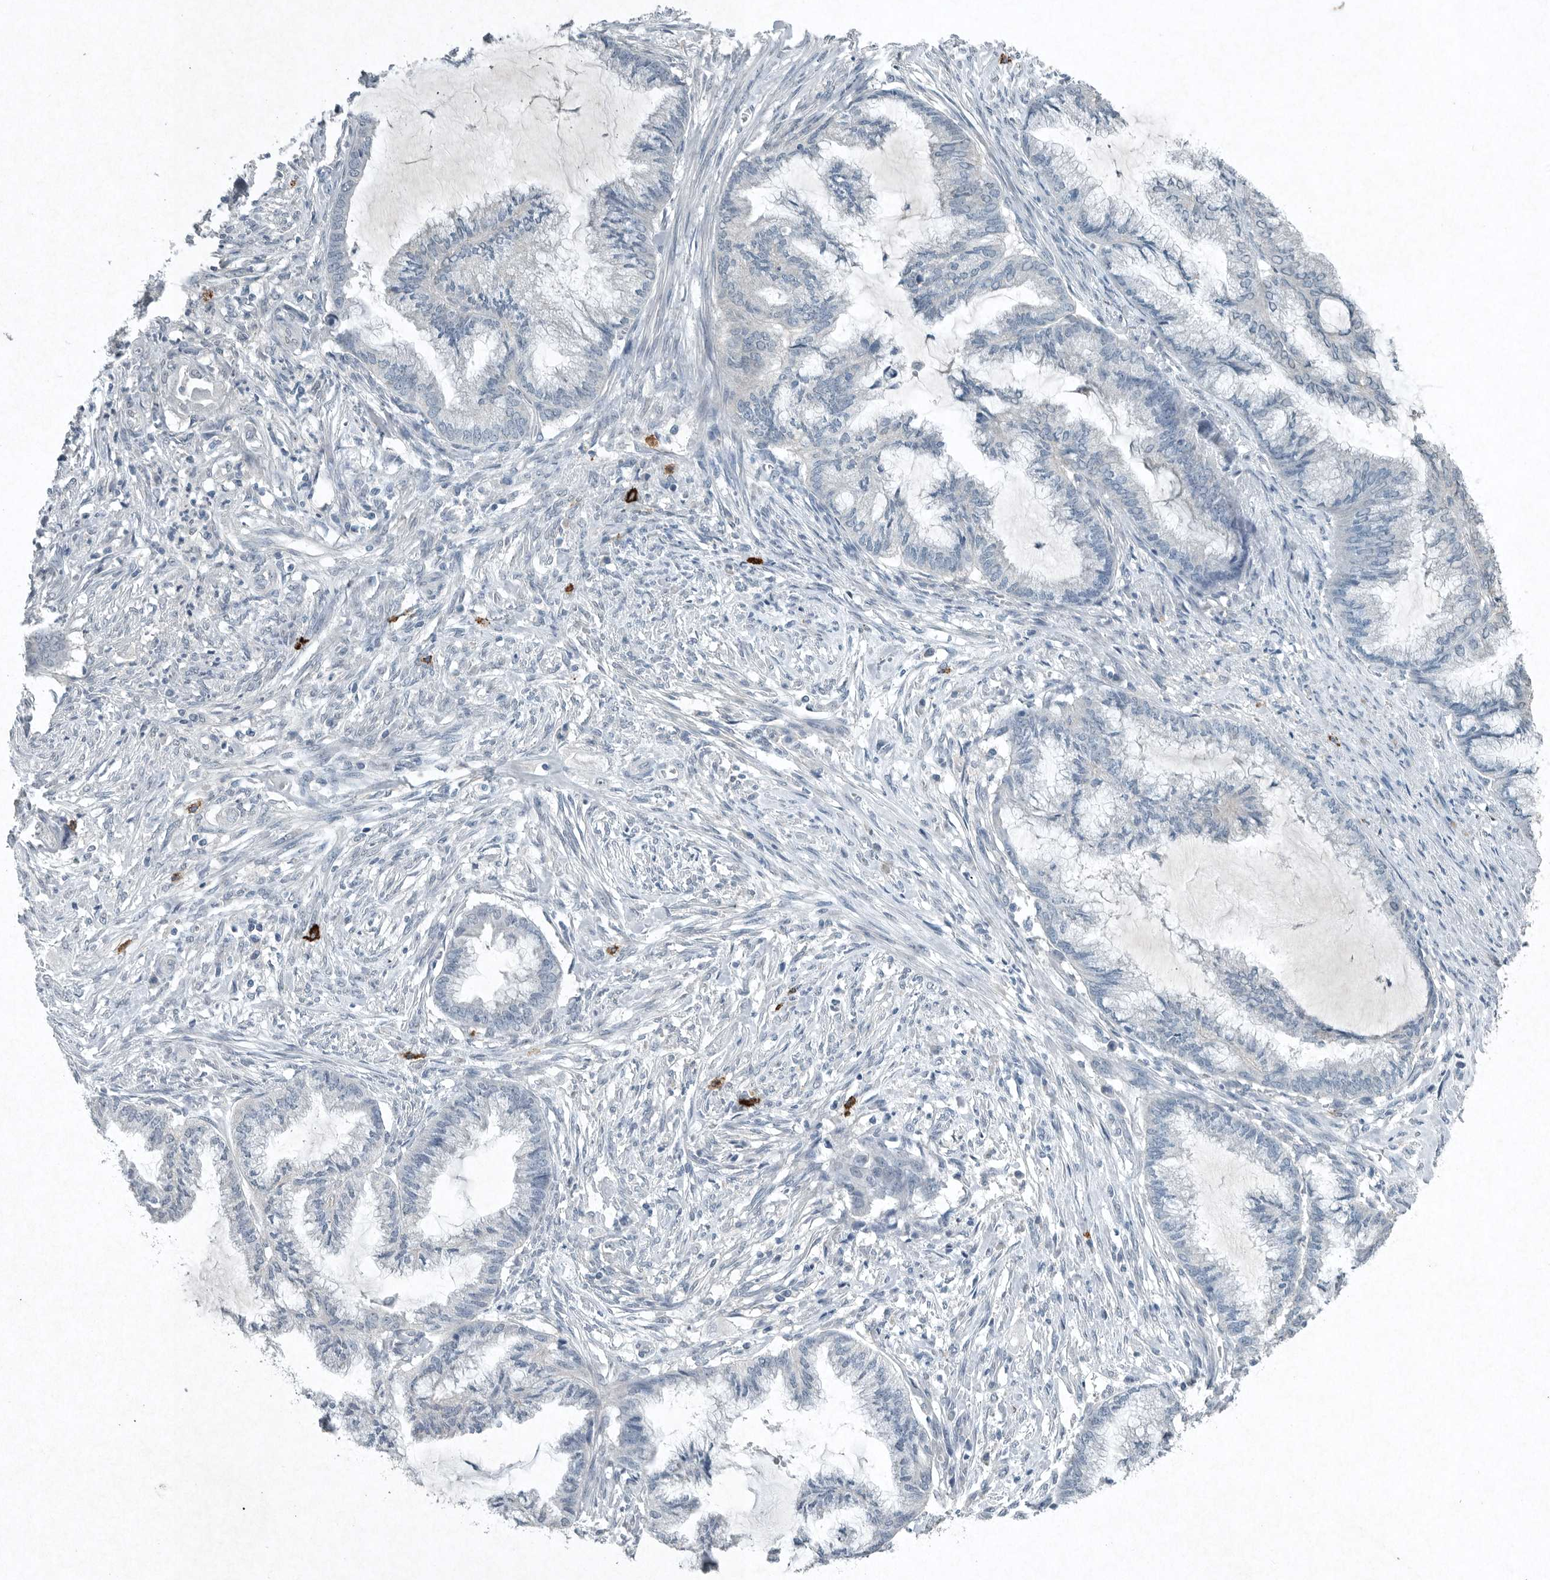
{"staining": {"intensity": "negative", "quantity": "none", "location": "none"}, "tissue": "endometrial cancer", "cell_type": "Tumor cells", "image_type": "cancer", "snomed": [{"axis": "morphology", "description": "Adenocarcinoma, NOS"}, {"axis": "topography", "description": "Endometrium"}], "caption": "Tumor cells show no significant protein positivity in endometrial adenocarcinoma. The staining was performed using DAB (3,3'-diaminobenzidine) to visualize the protein expression in brown, while the nuclei were stained in blue with hematoxylin (Magnification: 20x).", "gene": "IL20", "patient": {"sex": "female", "age": 86}}